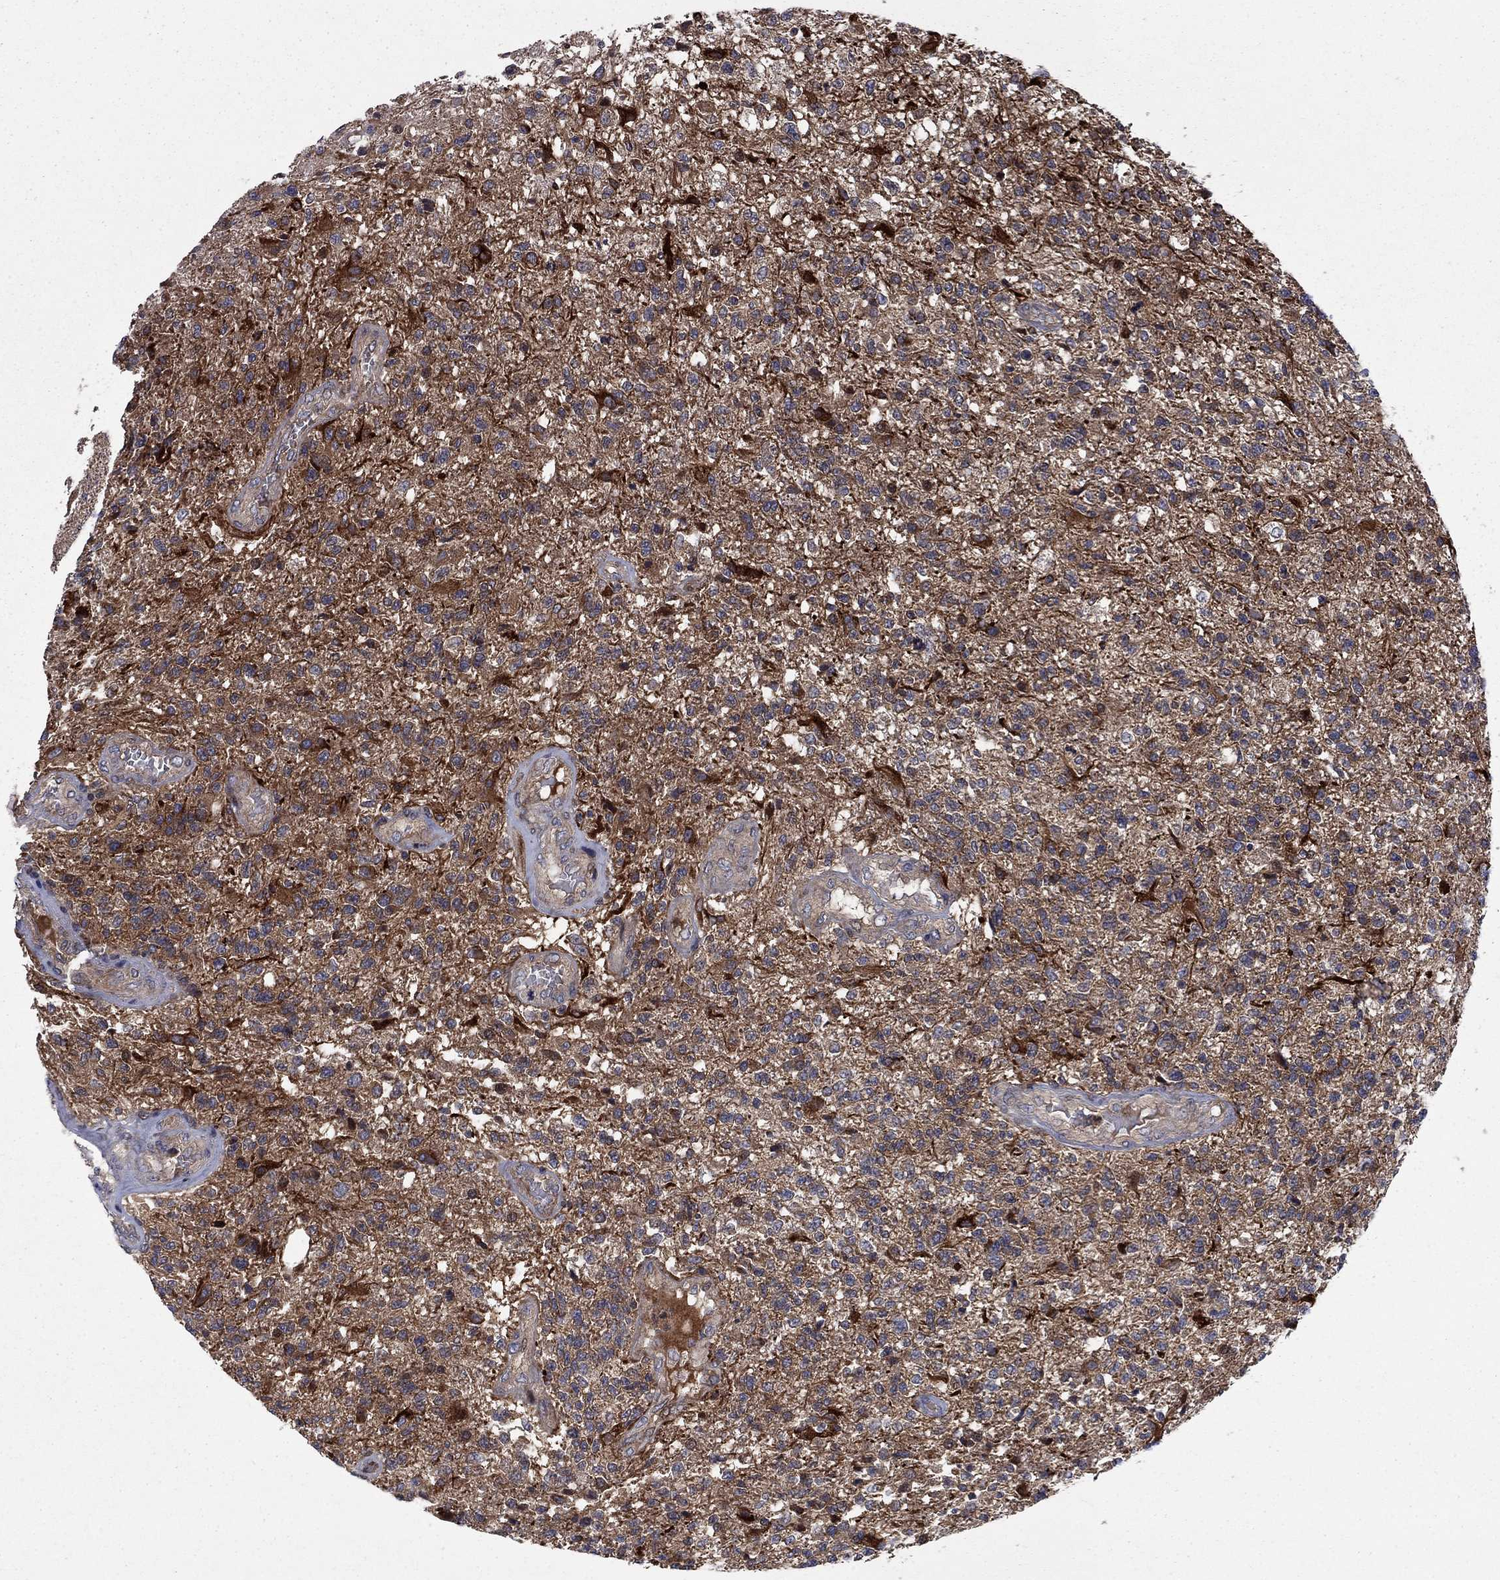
{"staining": {"intensity": "strong", "quantity": "<25%", "location": "cytoplasmic/membranous"}, "tissue": "glioma", "cell_type": "Tumor cells", "image_type": "cancer", "snomed": [{"axis": "morphology", "description": "Glioma, malignant, High grade"}, {"axis": "topography", "description": "Brain"}], "caption": "Brown immunohistochemical staining in human glioma demonstrates strong cytoplasmic/membranous positivity in approximately <25% of tumor cells.", "gene": "HDAC4", "patient": {"sex": "male", "age": 56}}